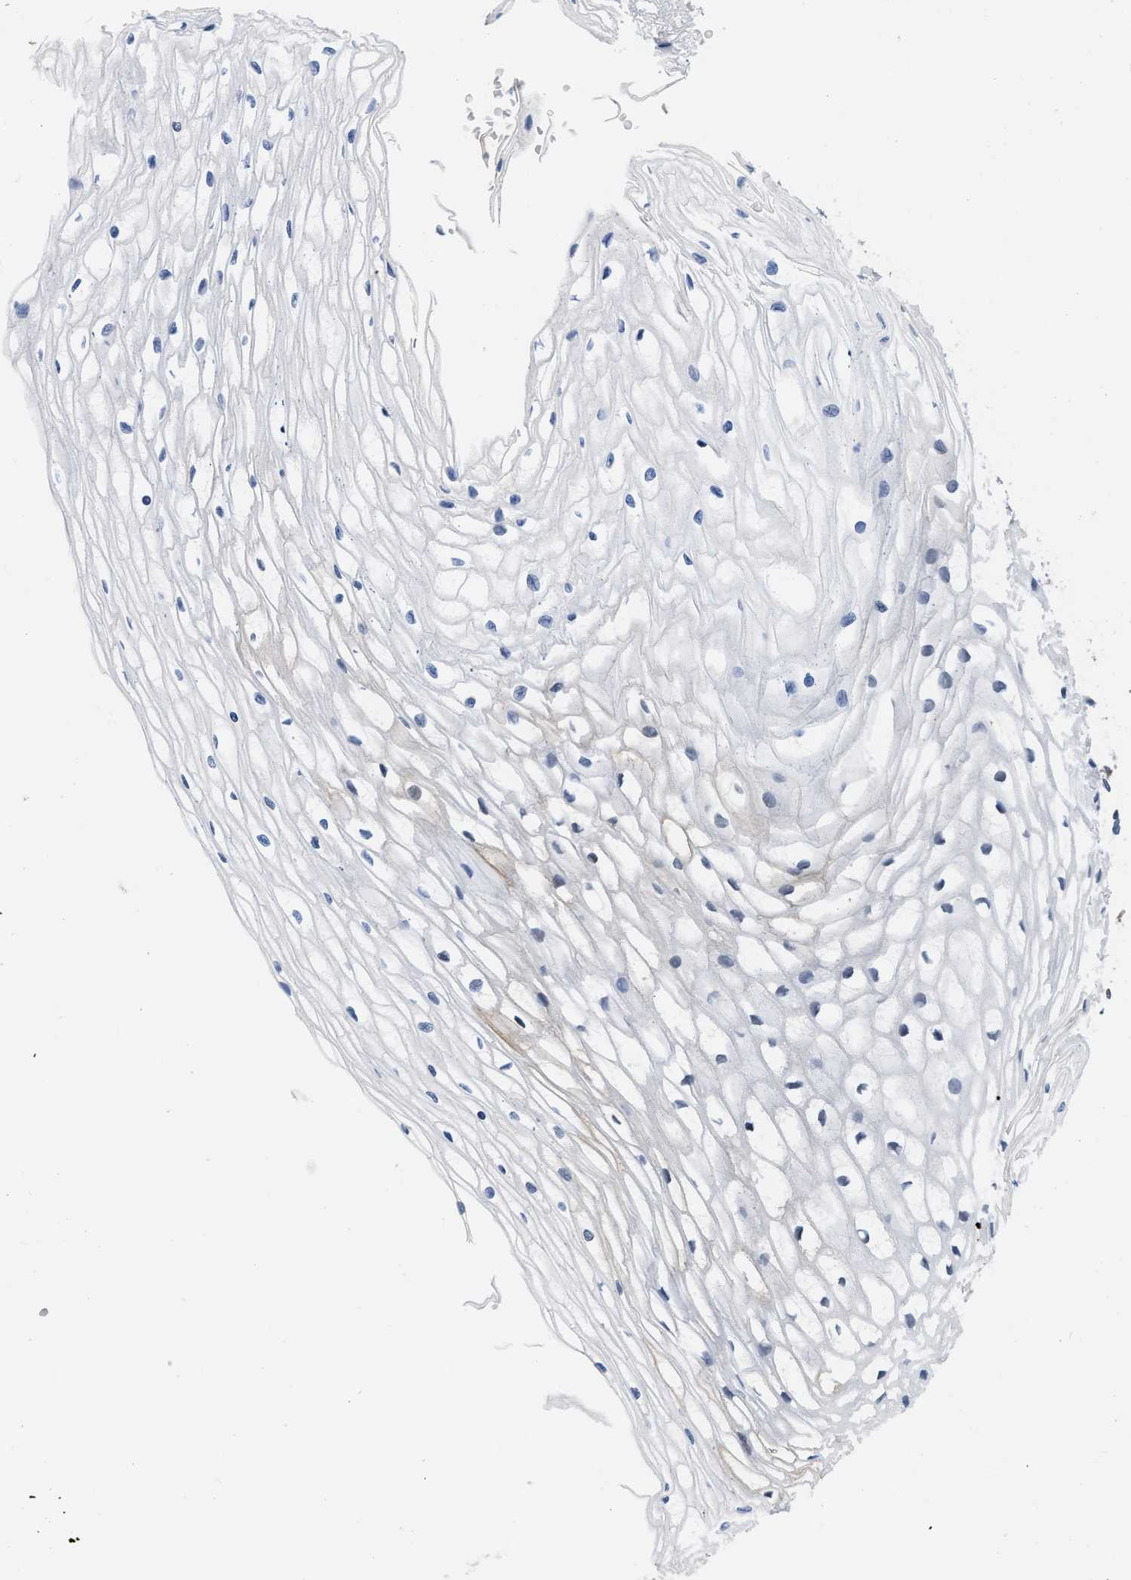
{"staining": {"intensity": "moderate", "quantity": ">75%", "location": "cytoplasmic/membranous"}, "tissue": "cervix", "cell_type": "Glandular cells", "image_type": "normal", "snomed": [{"axis": "morphology", "description": "Normal tissue, NOS"}, {"axis": "topography", "description": "Cervix"}], "caption": "DAB (3,3'-diaminobenzidine) immunohistochemical staining of normal human cervix reveals moderate cytoplasmic/membranous protein staining in about >75% of glandular cells.", "gene": "CRYM", "patient": {"sex": "female", "age": 77}}